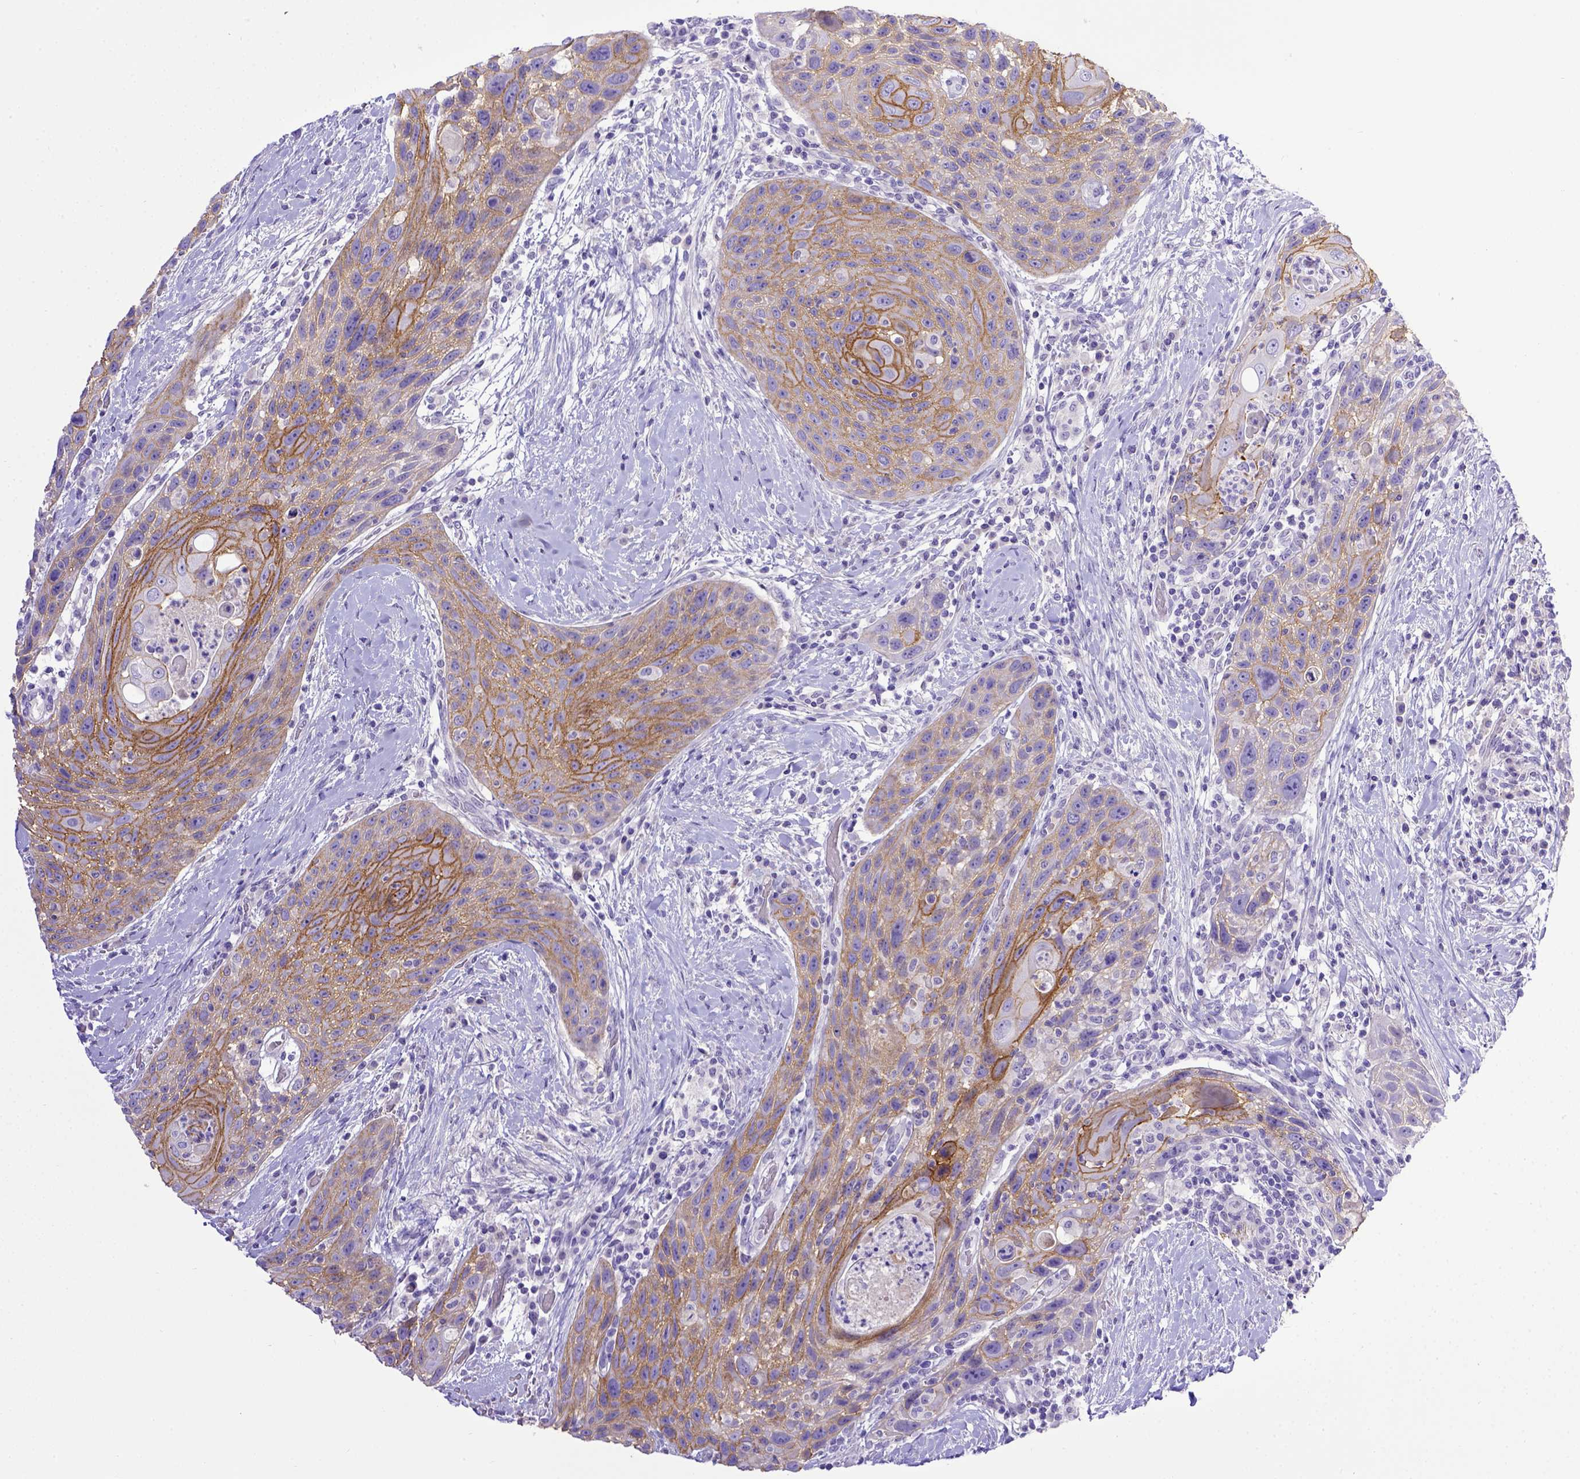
{"staining": {"intensity": "moderate", "quantity": ">75%", "location": "cytoplasmic/membranous"}, "tissue": "head and neck cancer", "cell_type": "Tumor cells", "image_type": "cancer", "snomed": [{"axis": "morphology", "description": "Squamous cell carcinoma, NOS"}, {"axis": "topography", "description": "Head-Neck"}], "caption": "Immunohistochemical staining of head and neck cancer (squamous cell carcinoma) exhibits medium levels of moderate cytoplasmic/membranous staining in approximately >75% of tumor cells. Ihc stains the protein in brown and the nuclei are stained blue.", "gene": "BTN1A1", "patient": {"sex": "male", "age": 69}}